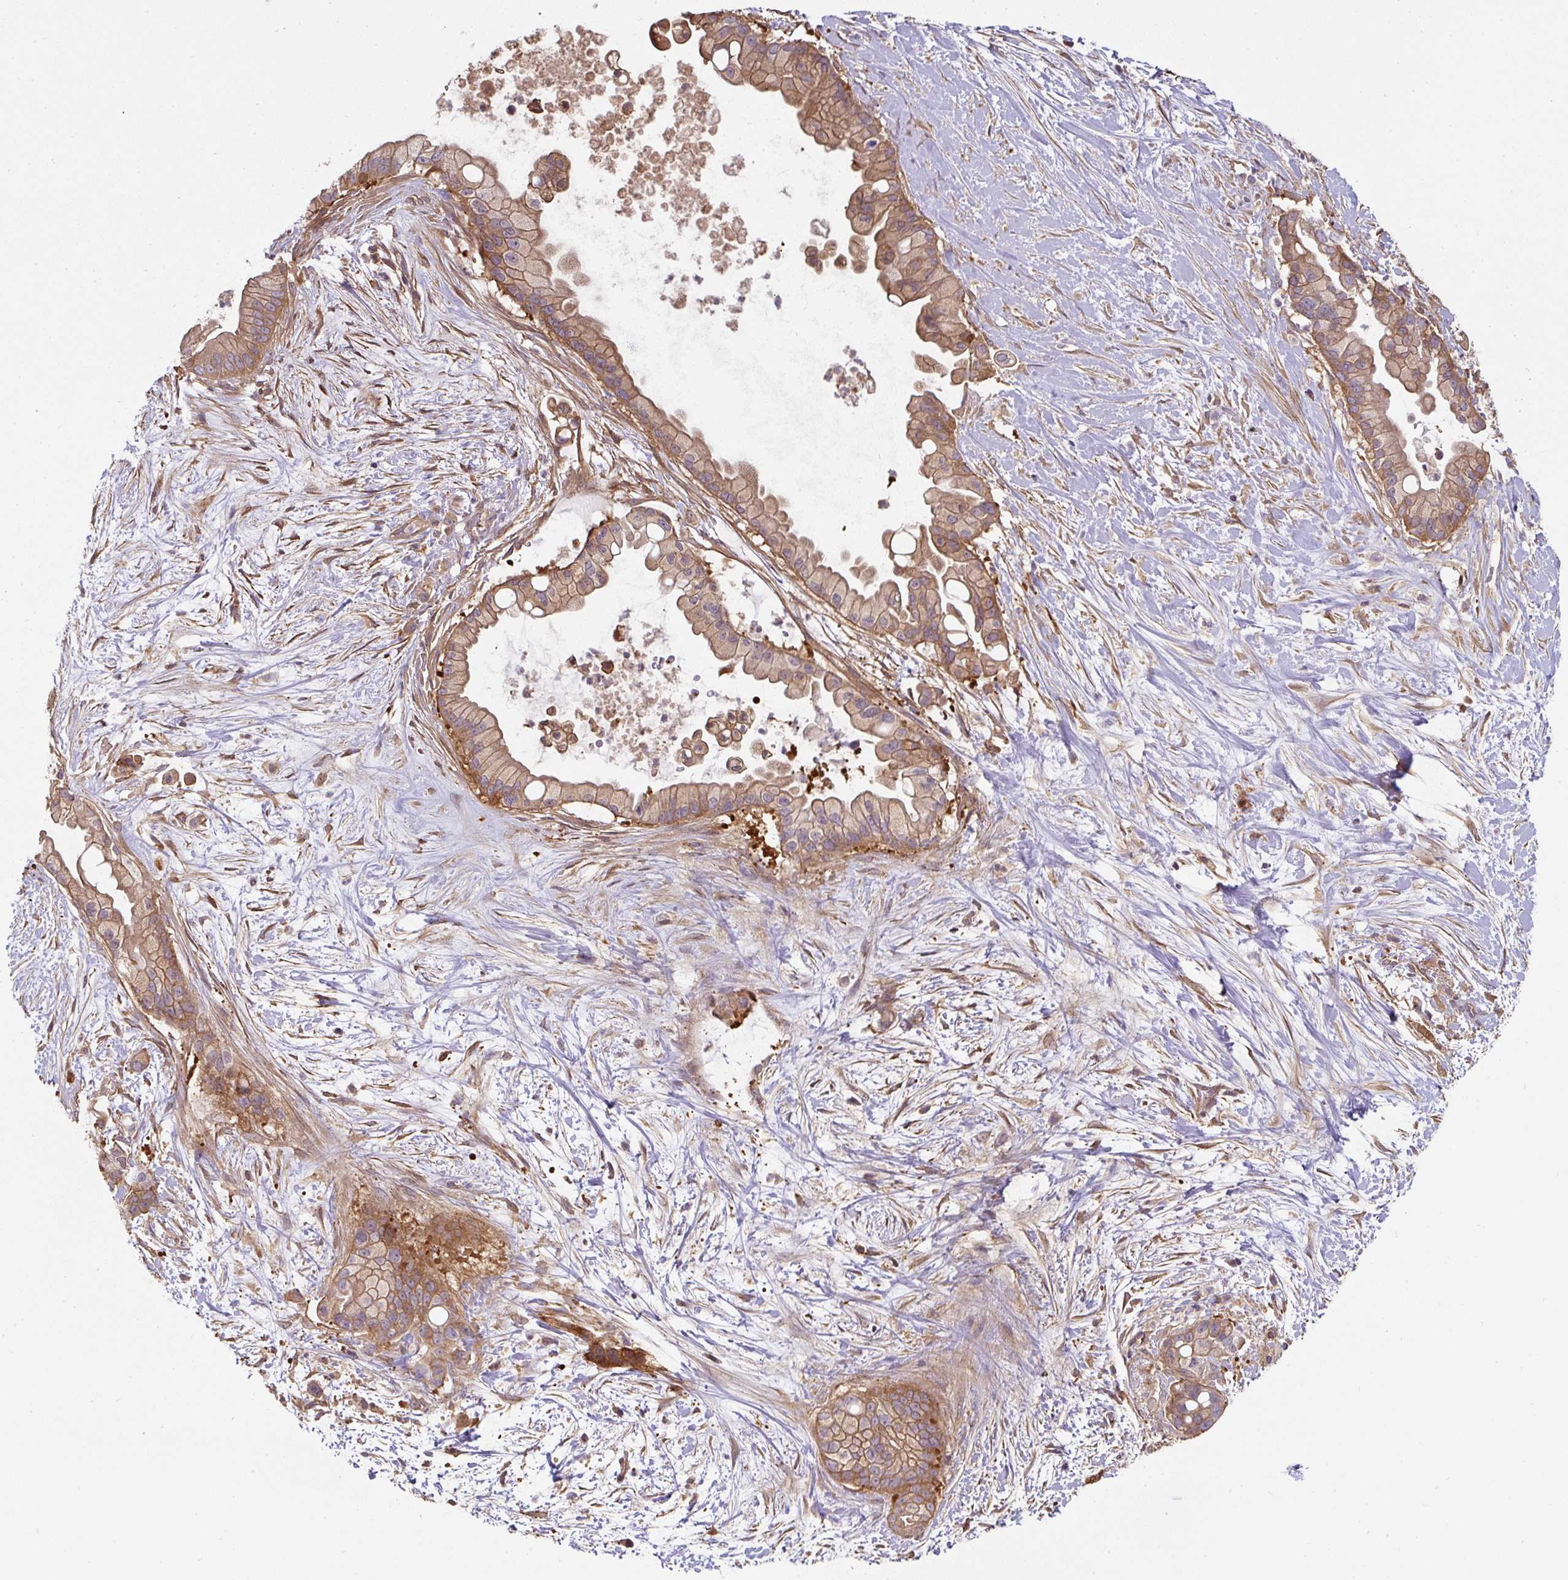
{"staining": {"intensity": "moderate", "quantity": ">75%", "location": "cytoplasmic/membranous"}, "tissue": "pancreatic cancer", "cell_type": "Tumor cells", "image_type": "cancer", "snomed": [{"axis": "morphology", "description": "Adenocarcinoma, NOS"}, {"axis": "topography", "description": "Pancreas"}], "caption": "Brown immunohistochemical staining in human pancreatic adenocarcinoma displays moderate cytoplasmic/membranous positivity in approximately >75% of tumor cells.", "gene": "ST13", "patient": {"sex": "female", "age": 69}}